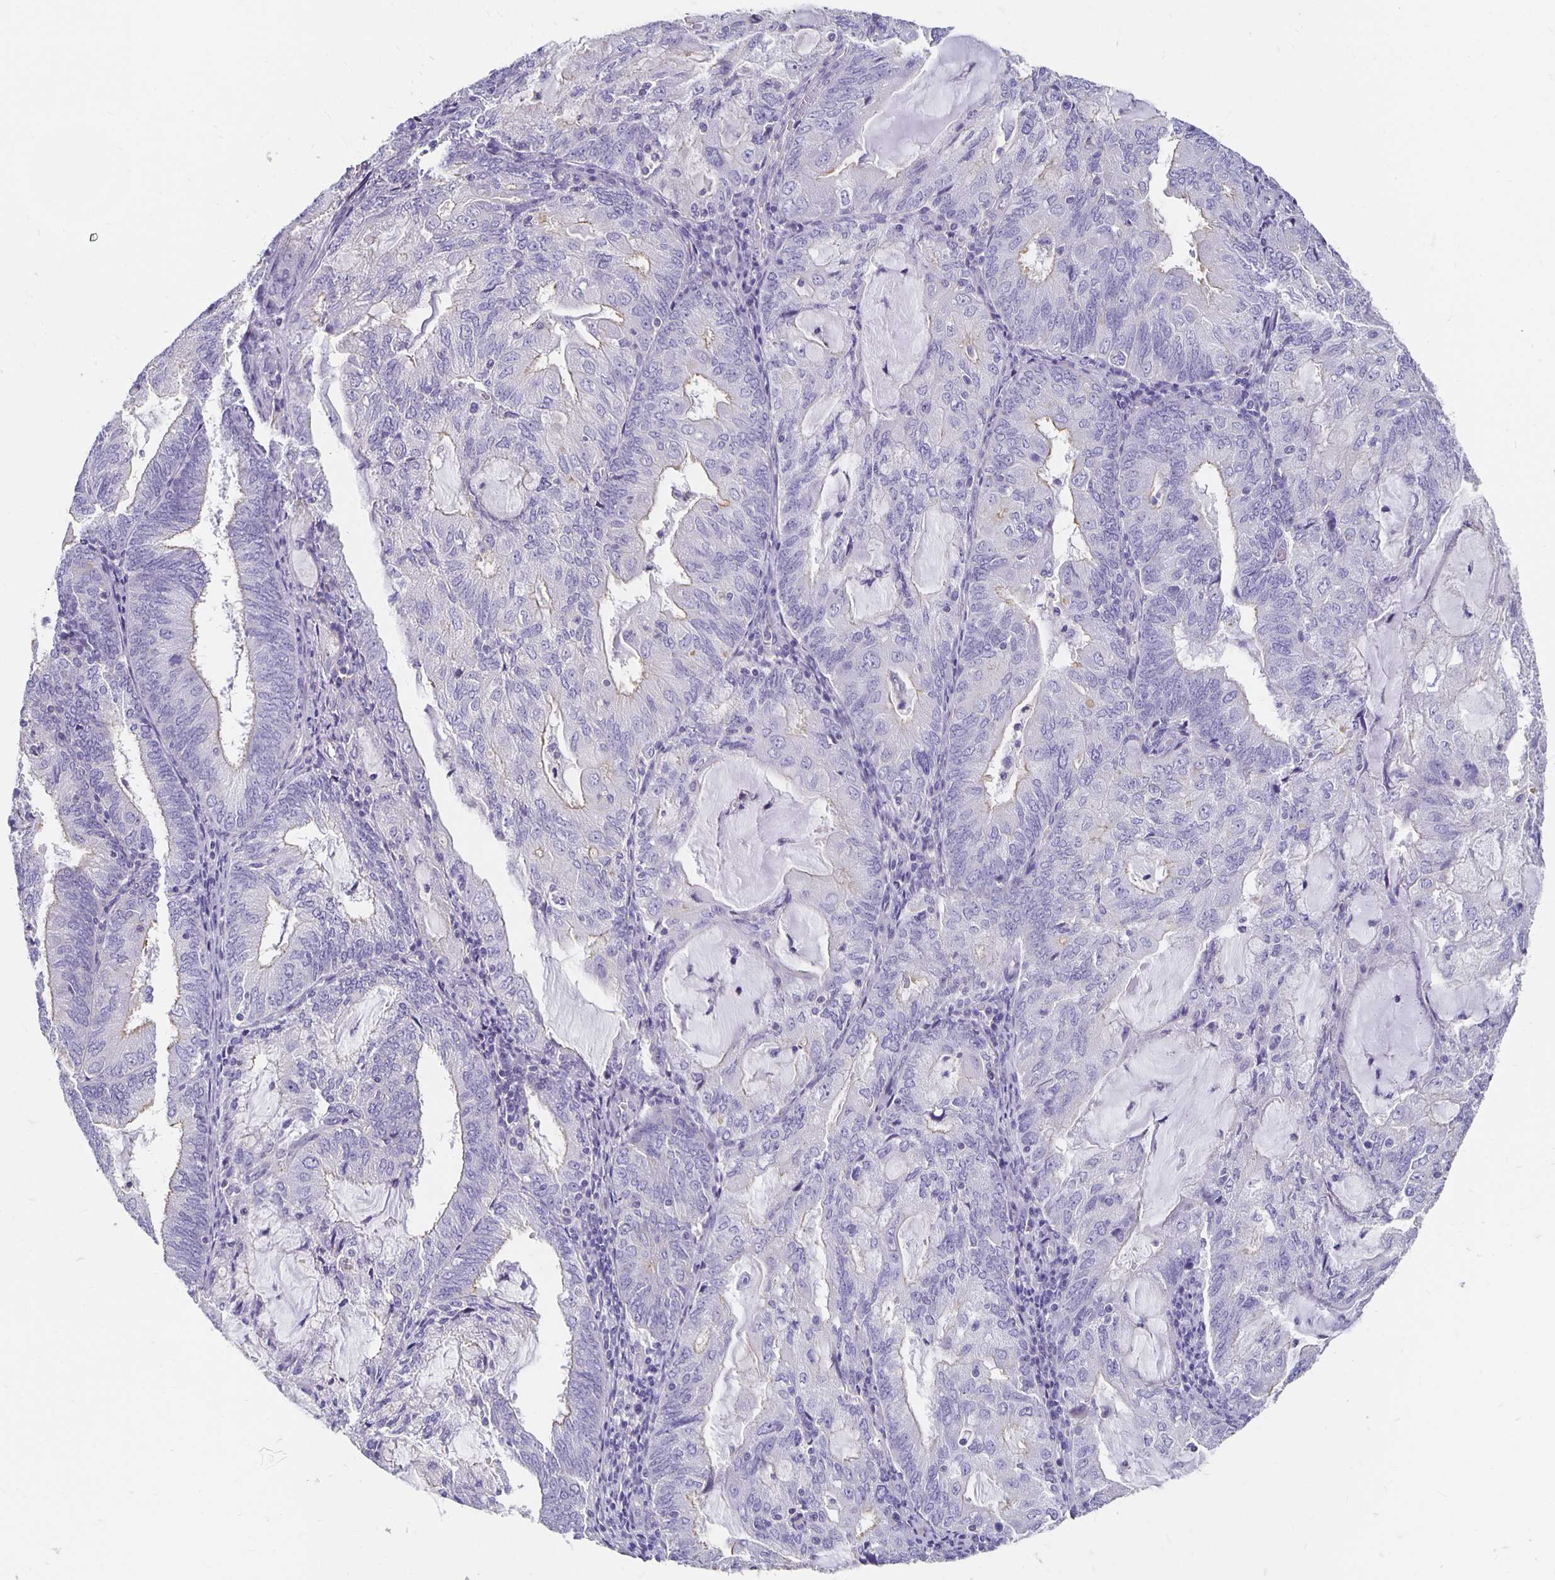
{"staining": {"intensity": "negative", "quantity": "none", "location": "none"}, "tissue": "endometrial cancer", "cell_type": "Tumor cells", "image_type": "cancer", "snomed": [{"axis": "morphology", "description": "Adenocarcinoma, NOS"}, {"axis": "topography", "description": "Endometrium"}], "caption": "Tumor cells show no significant positivity in adenocarcinoma (endometrial).", "gene": "APOB", "patient": {"sex": "female", "age": 81}}